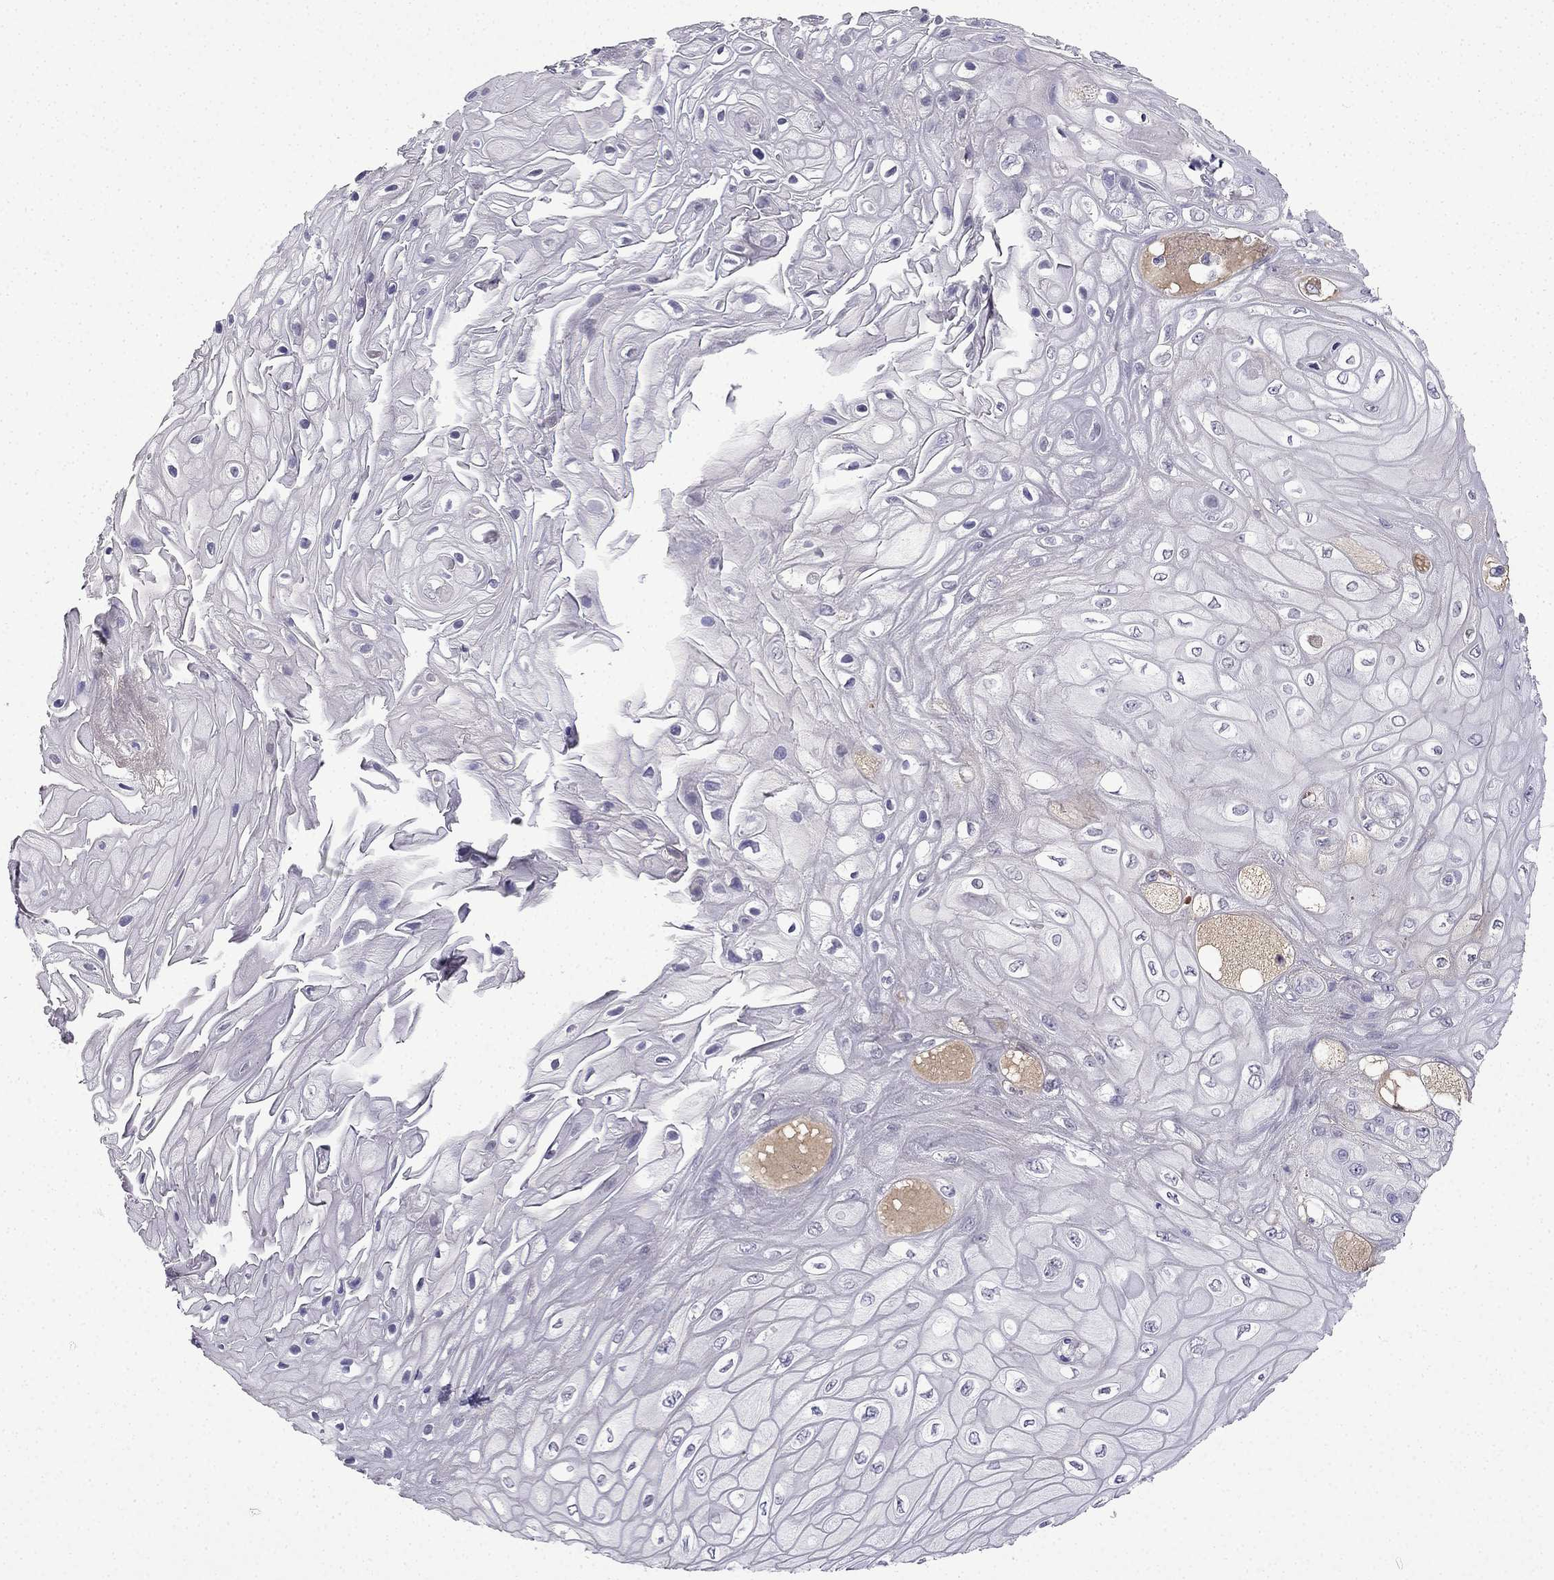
{"staining": {"intensity": "negative", "quantity": "none", "location": "none"}, "tissue": "skin cancer", "cell_type": "Tumor cells", "image_type": "cancer", "snomed": [{"axis": "morphology", "description": "Squamous cell carcinoma, NOS"}, {"axis": "topography", "description": "Skin"}], "caption": "Immunohistochemistry (IHC) image of neoplastic tissue: human skin squamous cell carcinoma stained with DAB (3,3'-diaminobenzidine) demonstrates no significant protein staining in tumor cells. Nuclei are stained in blue.", "gene": "UHRF1", "patient": {"sex": "male", "age": 62}}